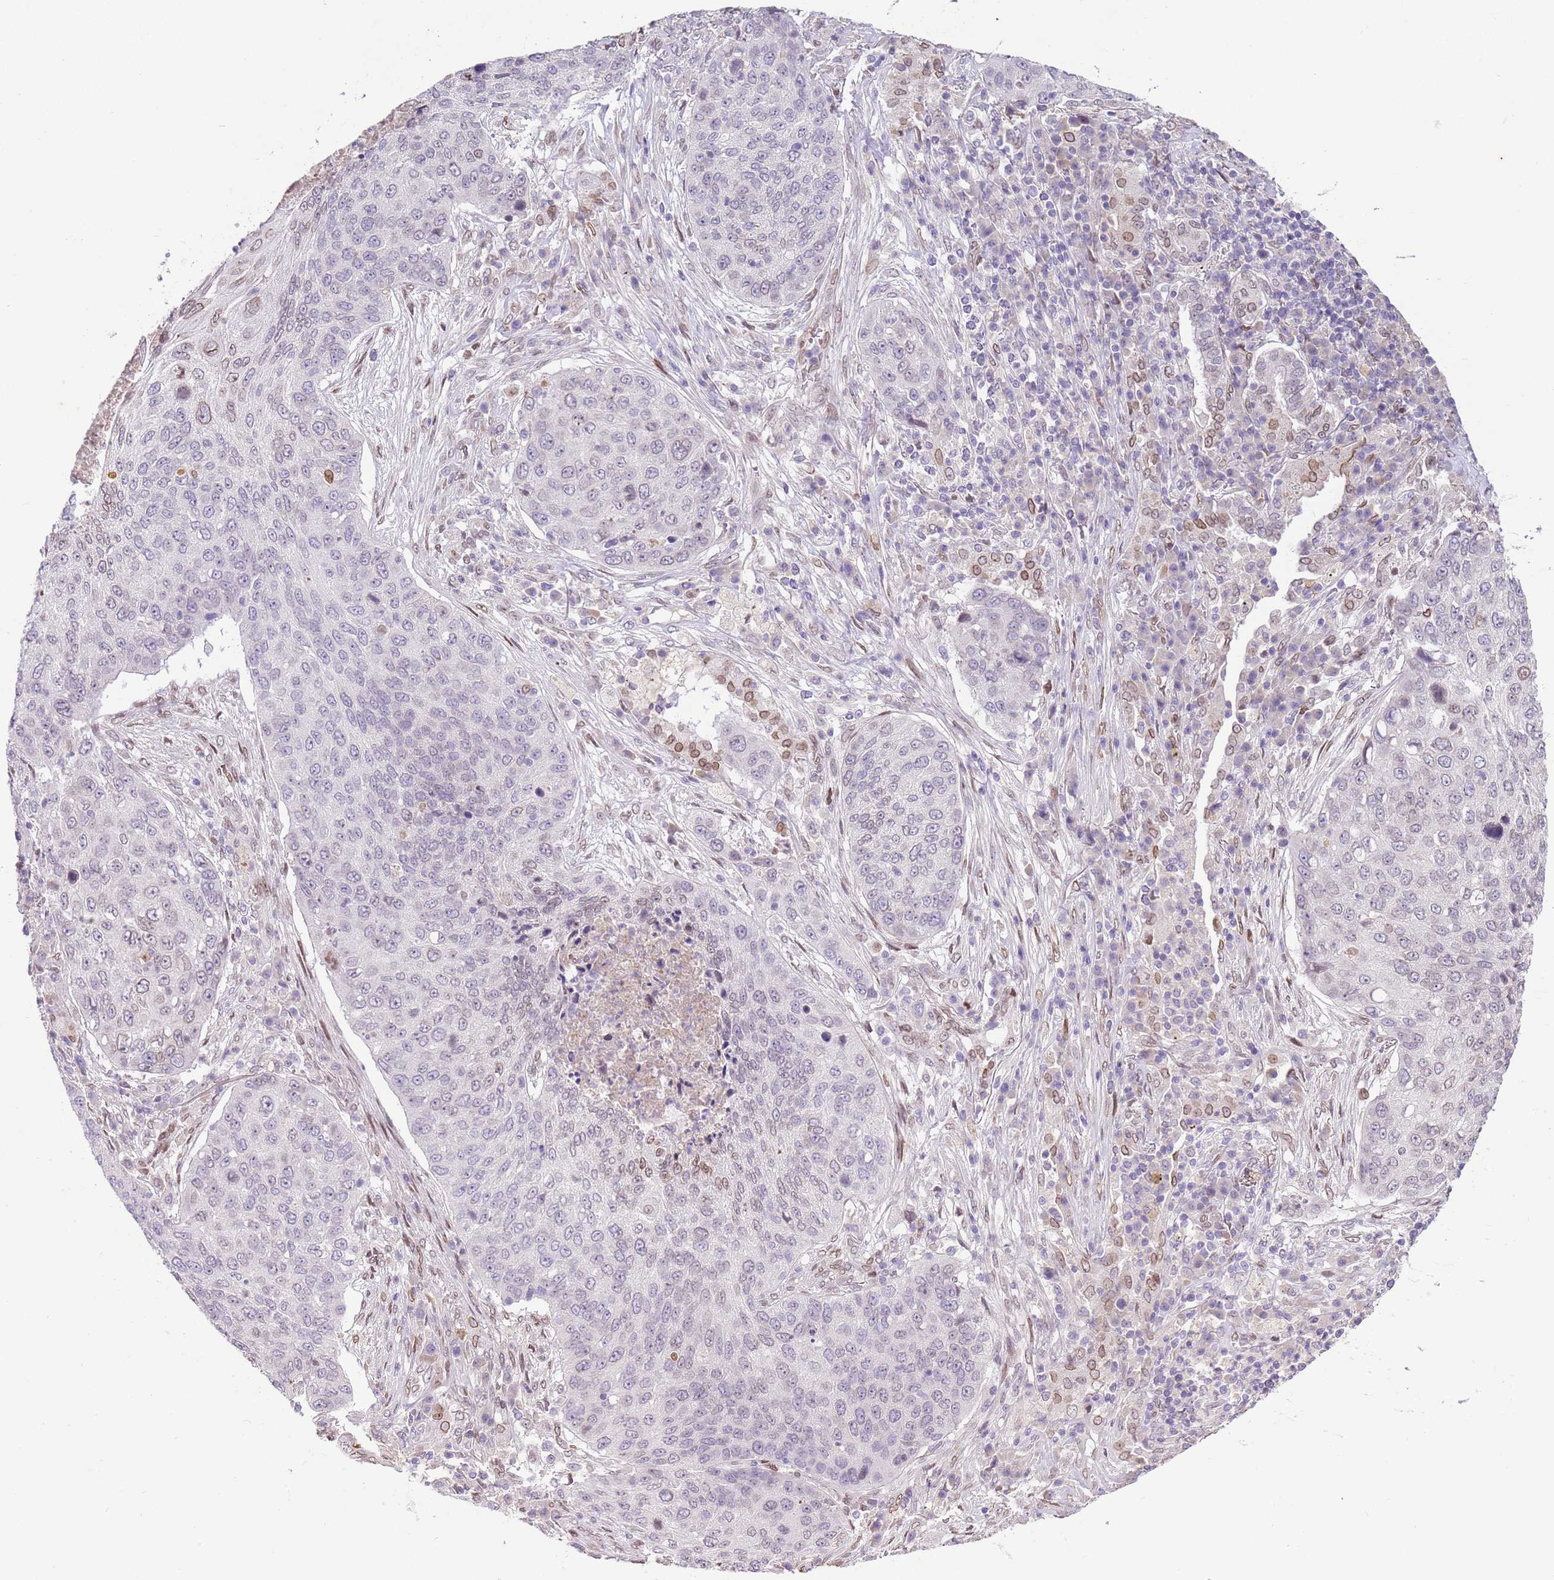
{"staining": {"intensity": "negative", "quantity": "none", "location": "none"}, "tissue": "lung cancer", "cell_type": "Tumor cells", "image_type": "cancer", "snomed": [{"axis": "morphology", "description": "Squamous cell carcinoma, NOS"}, {"axis": "topography", "description": "Lung"}], "caption": "DAB (3,3'-diaminobenzidine) immunohistochemical staining of human squamous cell carcinoma (lung) displays no significant expression in tumor cells.", "gene": "TMEM47", "patient": {"sex": "female", "age": 63}}